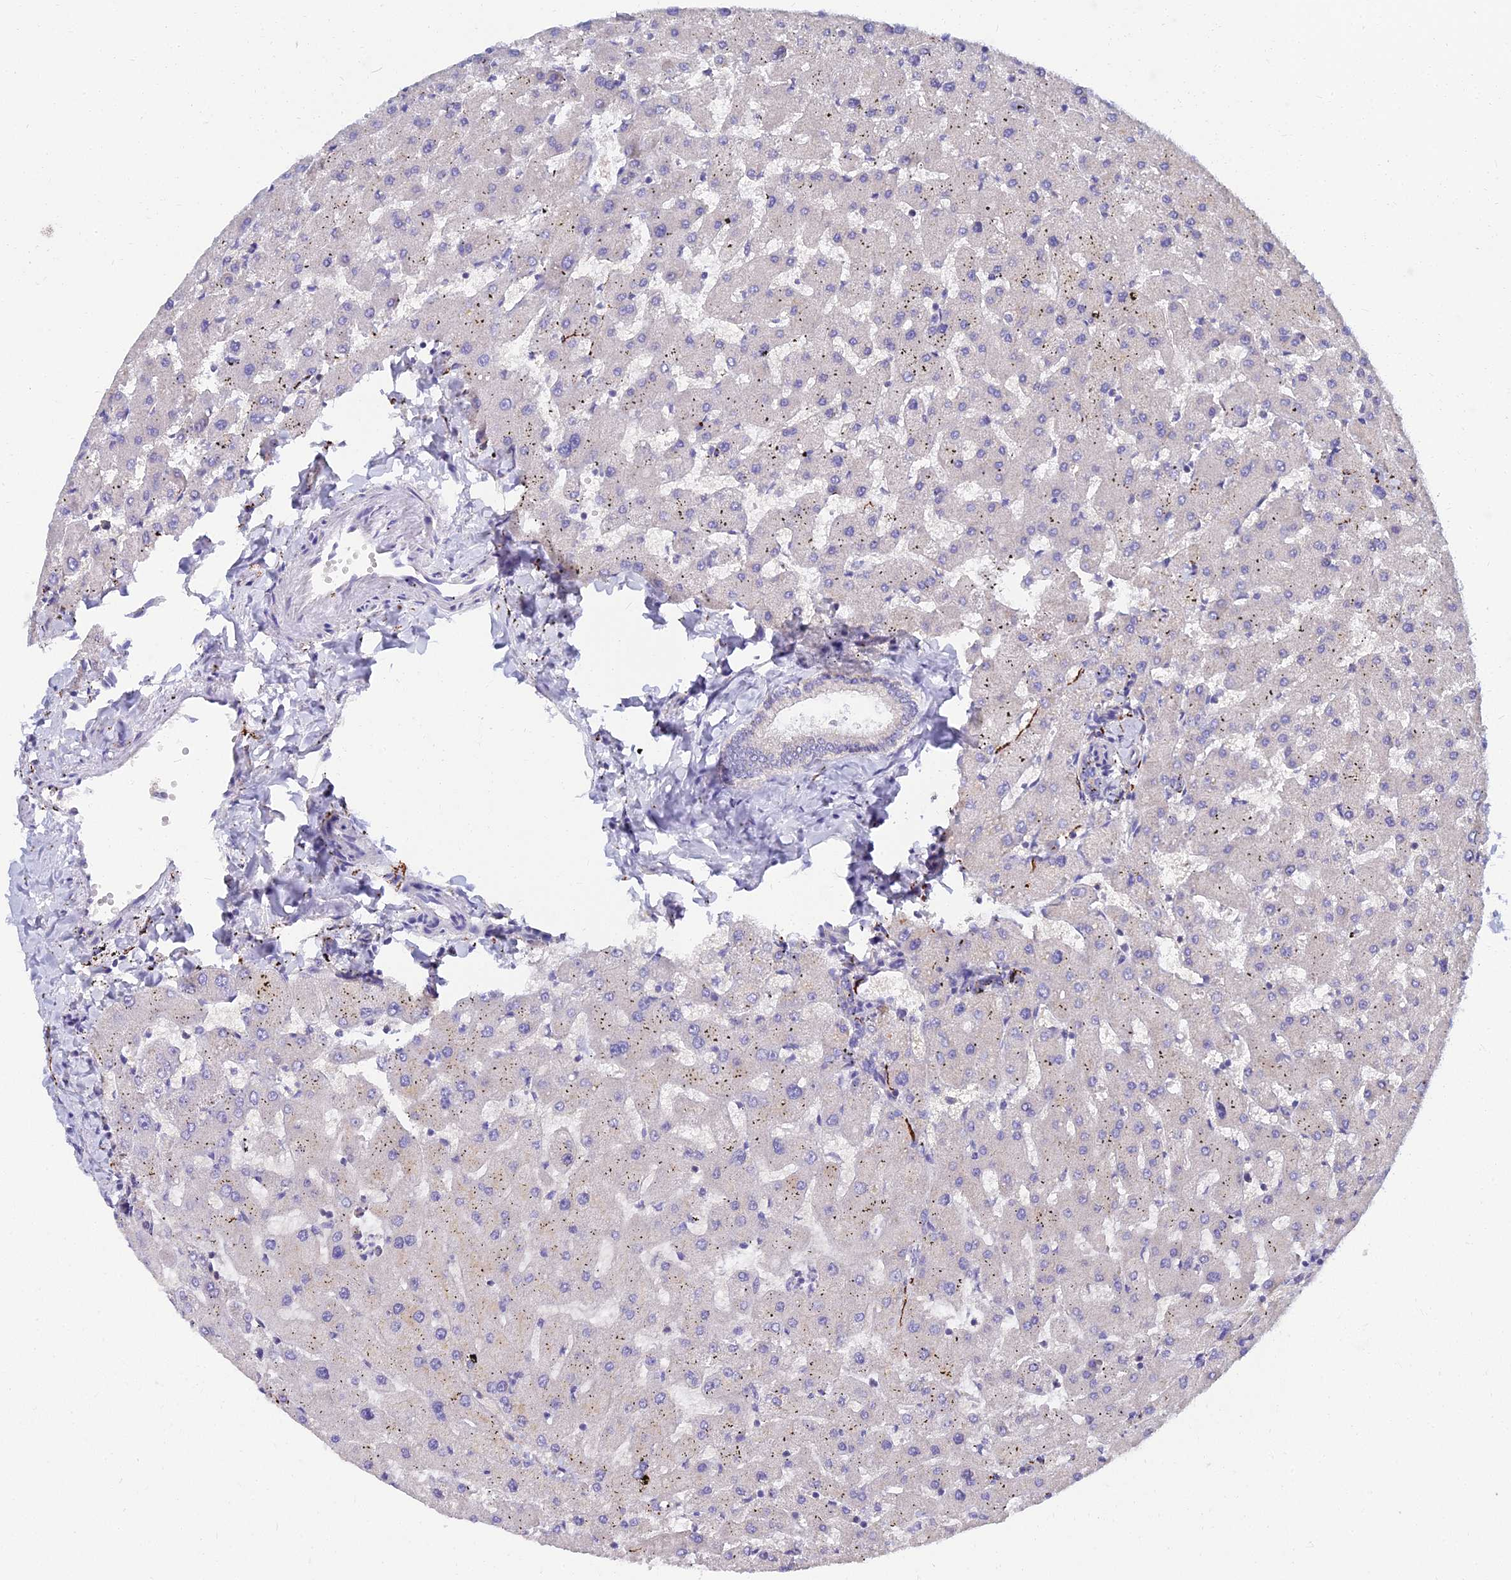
{"staining": {"intensity": "negative", "quantity": "none", "location": "none"}, "tissue": "liver", "cell_type": "Cholangiocytes", "image_type": "normal", "snomed": [{"axis": "morphology", "description": "Normal tissue, NOS"}, {"axis": "topography", "description": "Liver"}], "caption": "High power microscopy image of an IHC image of benign liver, revealing no significant expression in cholangiocytes. (DAB (3,3'-diaminobenzidine) IHC visualized using brightfield microscopy, high magnification).", "gene": "NPY", "patient": {"sex": "female", "age": 63}}